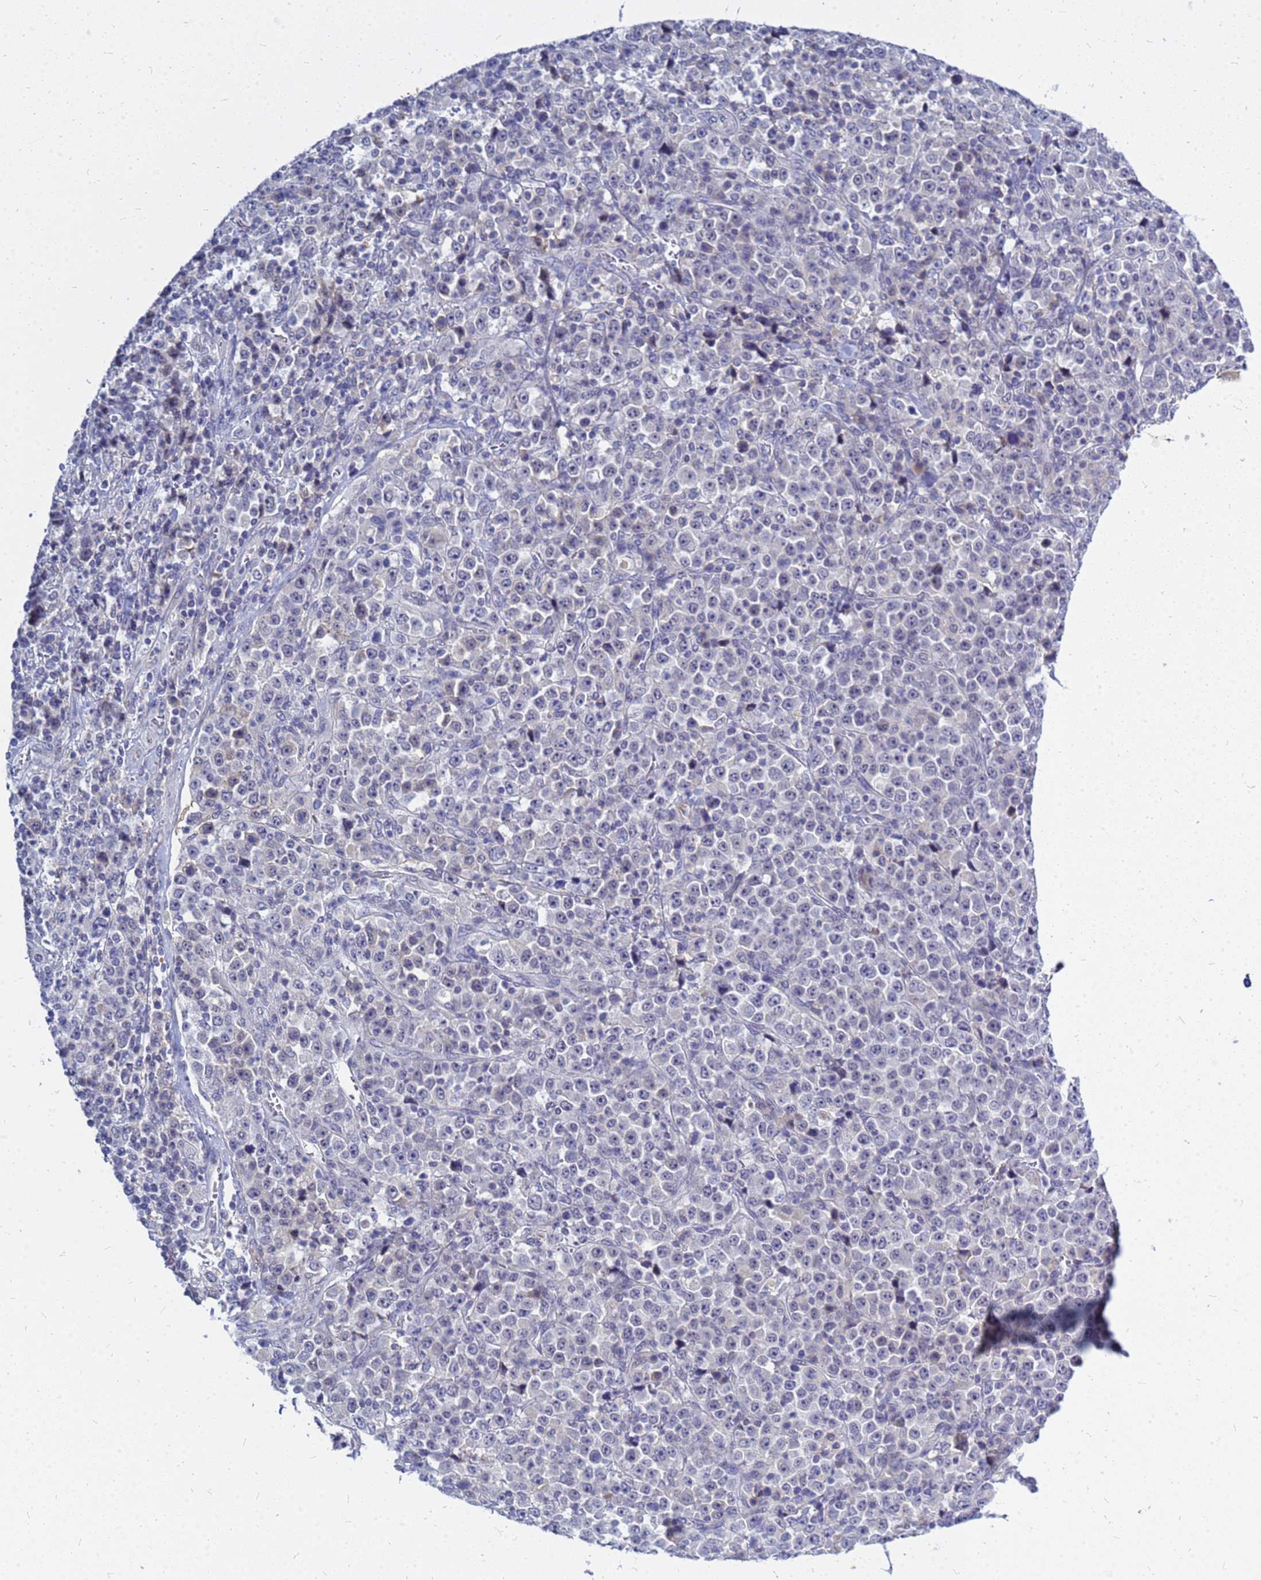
{"staining": {"intensity": "negative", "quantity": "none", "location": "none"}, "tissue": "stomach cancer", "cell_type": "Tumor cells", "image_type": "cancer", "snomed": [{"axis": "morphology", "description": "Normal tissue, NOS"}, {"axis": "morphology", "description": "Adenocarcinoma, NOS"}, {"axis": "topography", "description": "Stomach, upper"}, {"axis": "topography", "description": "Stomach"}], "caption": "IHC of human stomach cancer reveals no expression in tumor cells. The staining is performed using DAB (3,3'-diaminobenzidine) brown chromogen with nuclei counter-stained in using hematoxylin.", "gene": "SRGAP3", "patient": {"sex": "male", "age": 59}}